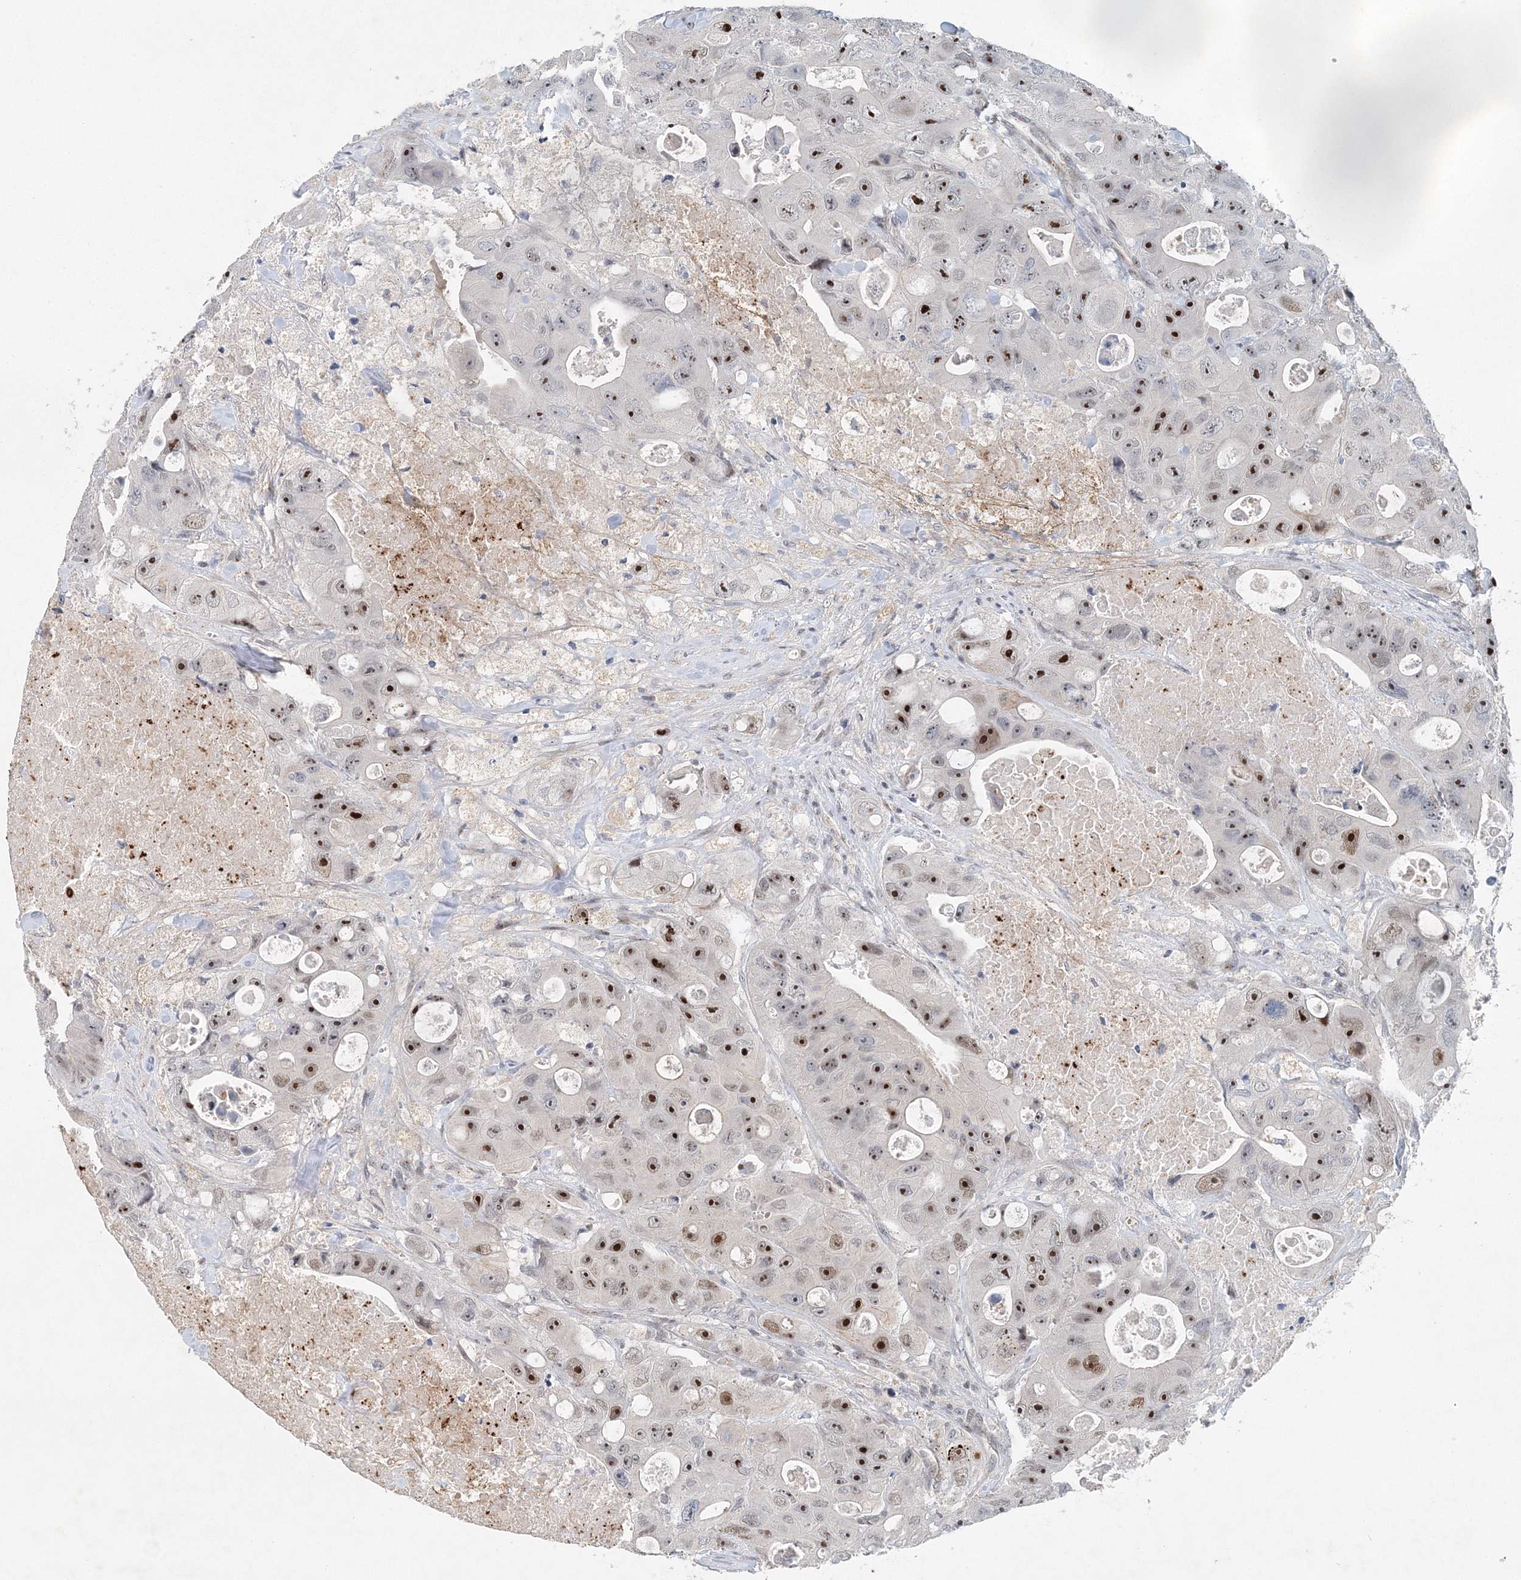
{"staining": {"intensity": "strong", "quantity": "25%-75%", "location": "nuclear"}, "tissue": "colorectal cancer", "cell_type": "Tumor cells", "image_type": "cancer", "snomed": [{"axis": "morphology", "description": "Adenocarcinoma, NOS"}, {"axis": "topography", "description": "Colon"}], "caption": "Colorectal adenocarcinoma was stained to show a protein in brown. There is high levels of strong nuclear expression in about 25%-75% of tumor cells. (brown staining indicates protein expression, while blue staining denotes nuclei).", "gene": "UIMC1", "patient": {"sex": "female", "age": 46}}